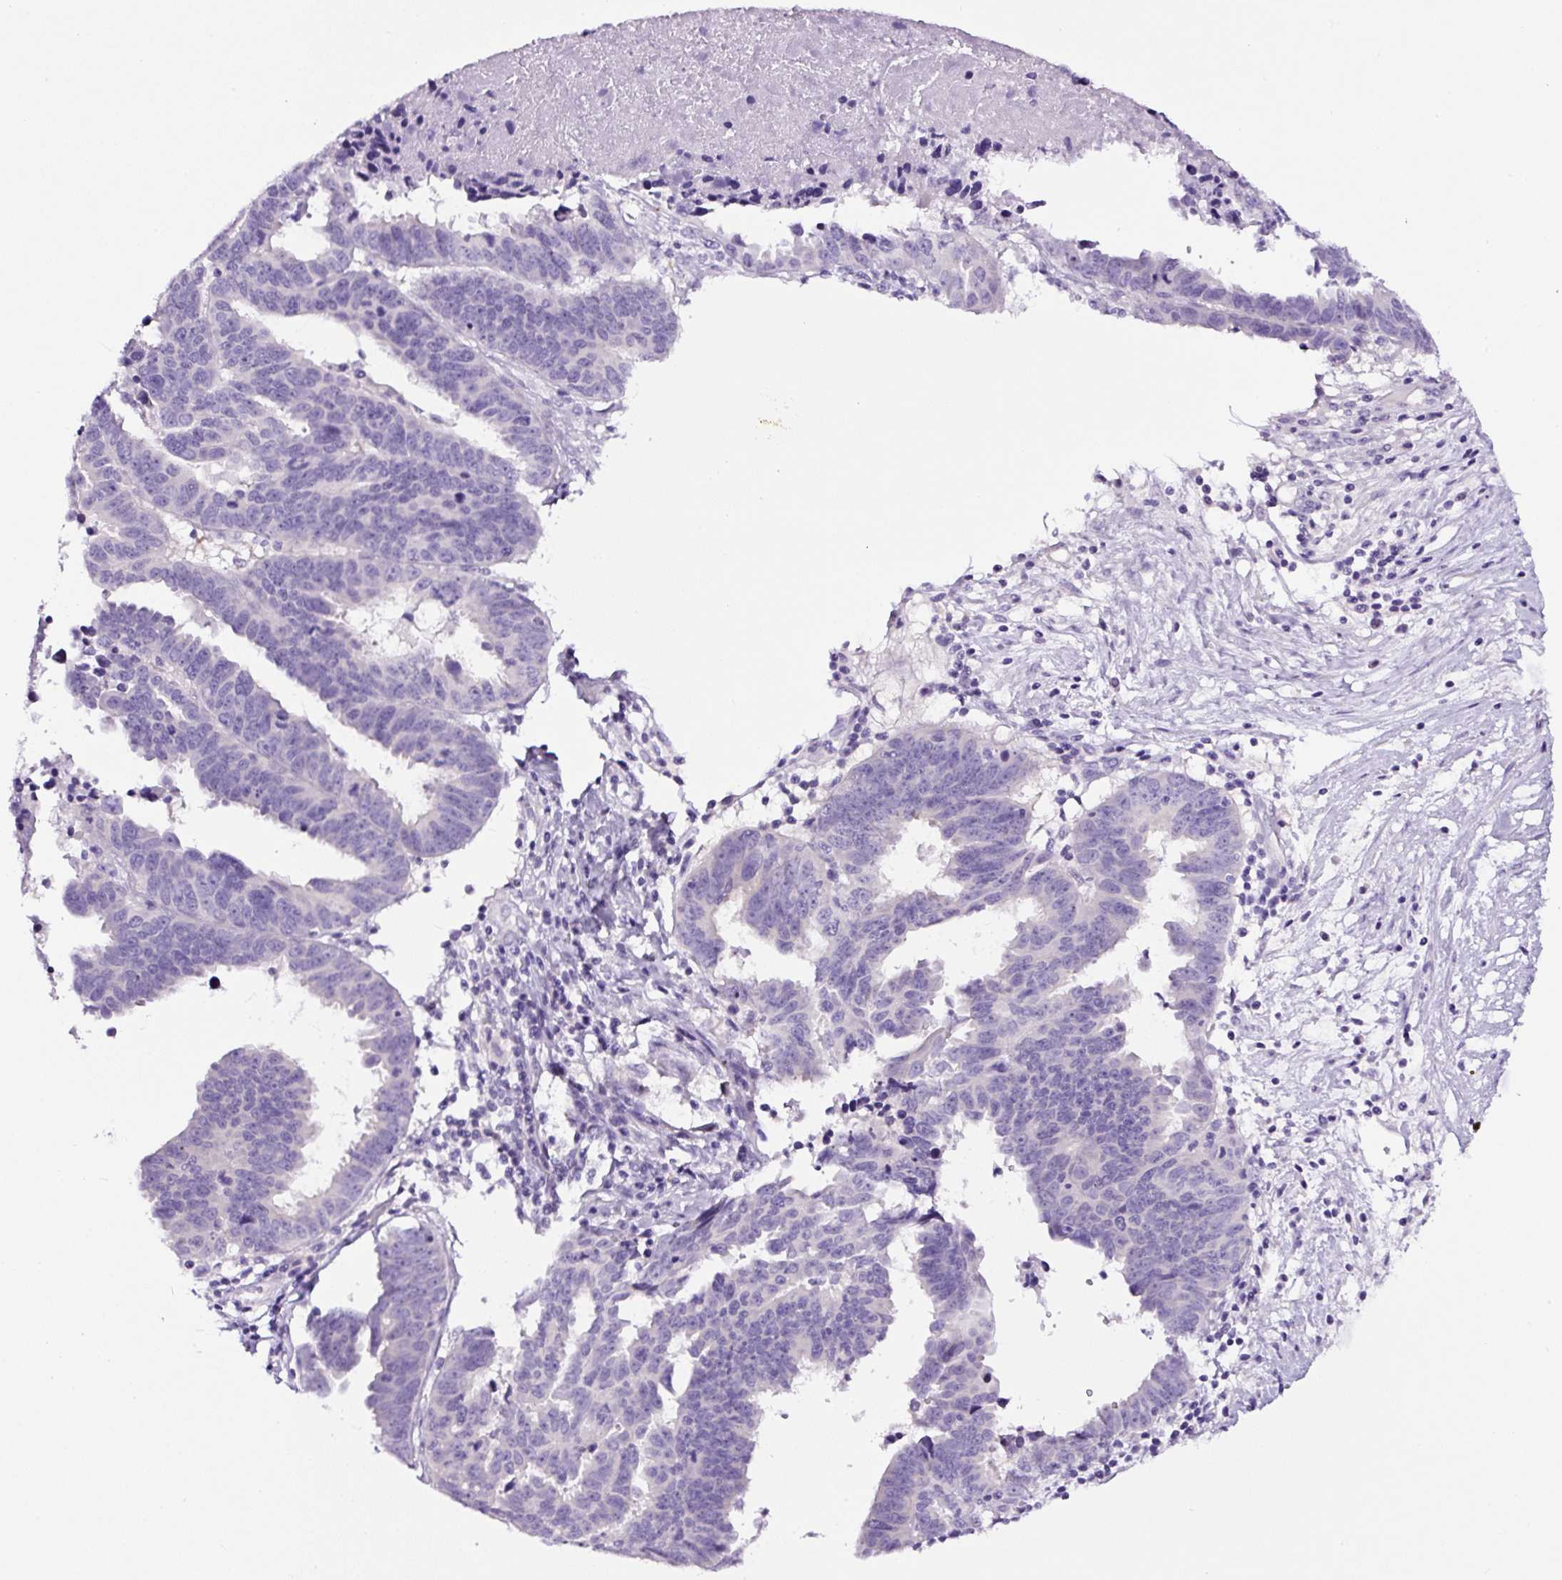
{"staining": {"intensity": "negative", "quantity": "none", "location": "none"}, "tissue": "ovarian cancer", "cell_type": "Tumor cells", "image_type": "cancer", "snomed": [{"axis": "morphology", "description": "Carcinoma, endometroid"}, {"axis": "morphology", "description": "Cystadenocarcinoma, serous, NOS"}, {"axis": "topography", "description": "Ovary"}], "caption": "There is no significant expression in tumor cells of ovarian cancer.", "gene": "SP8", "patient": {"sex": "female", "age": 45}}